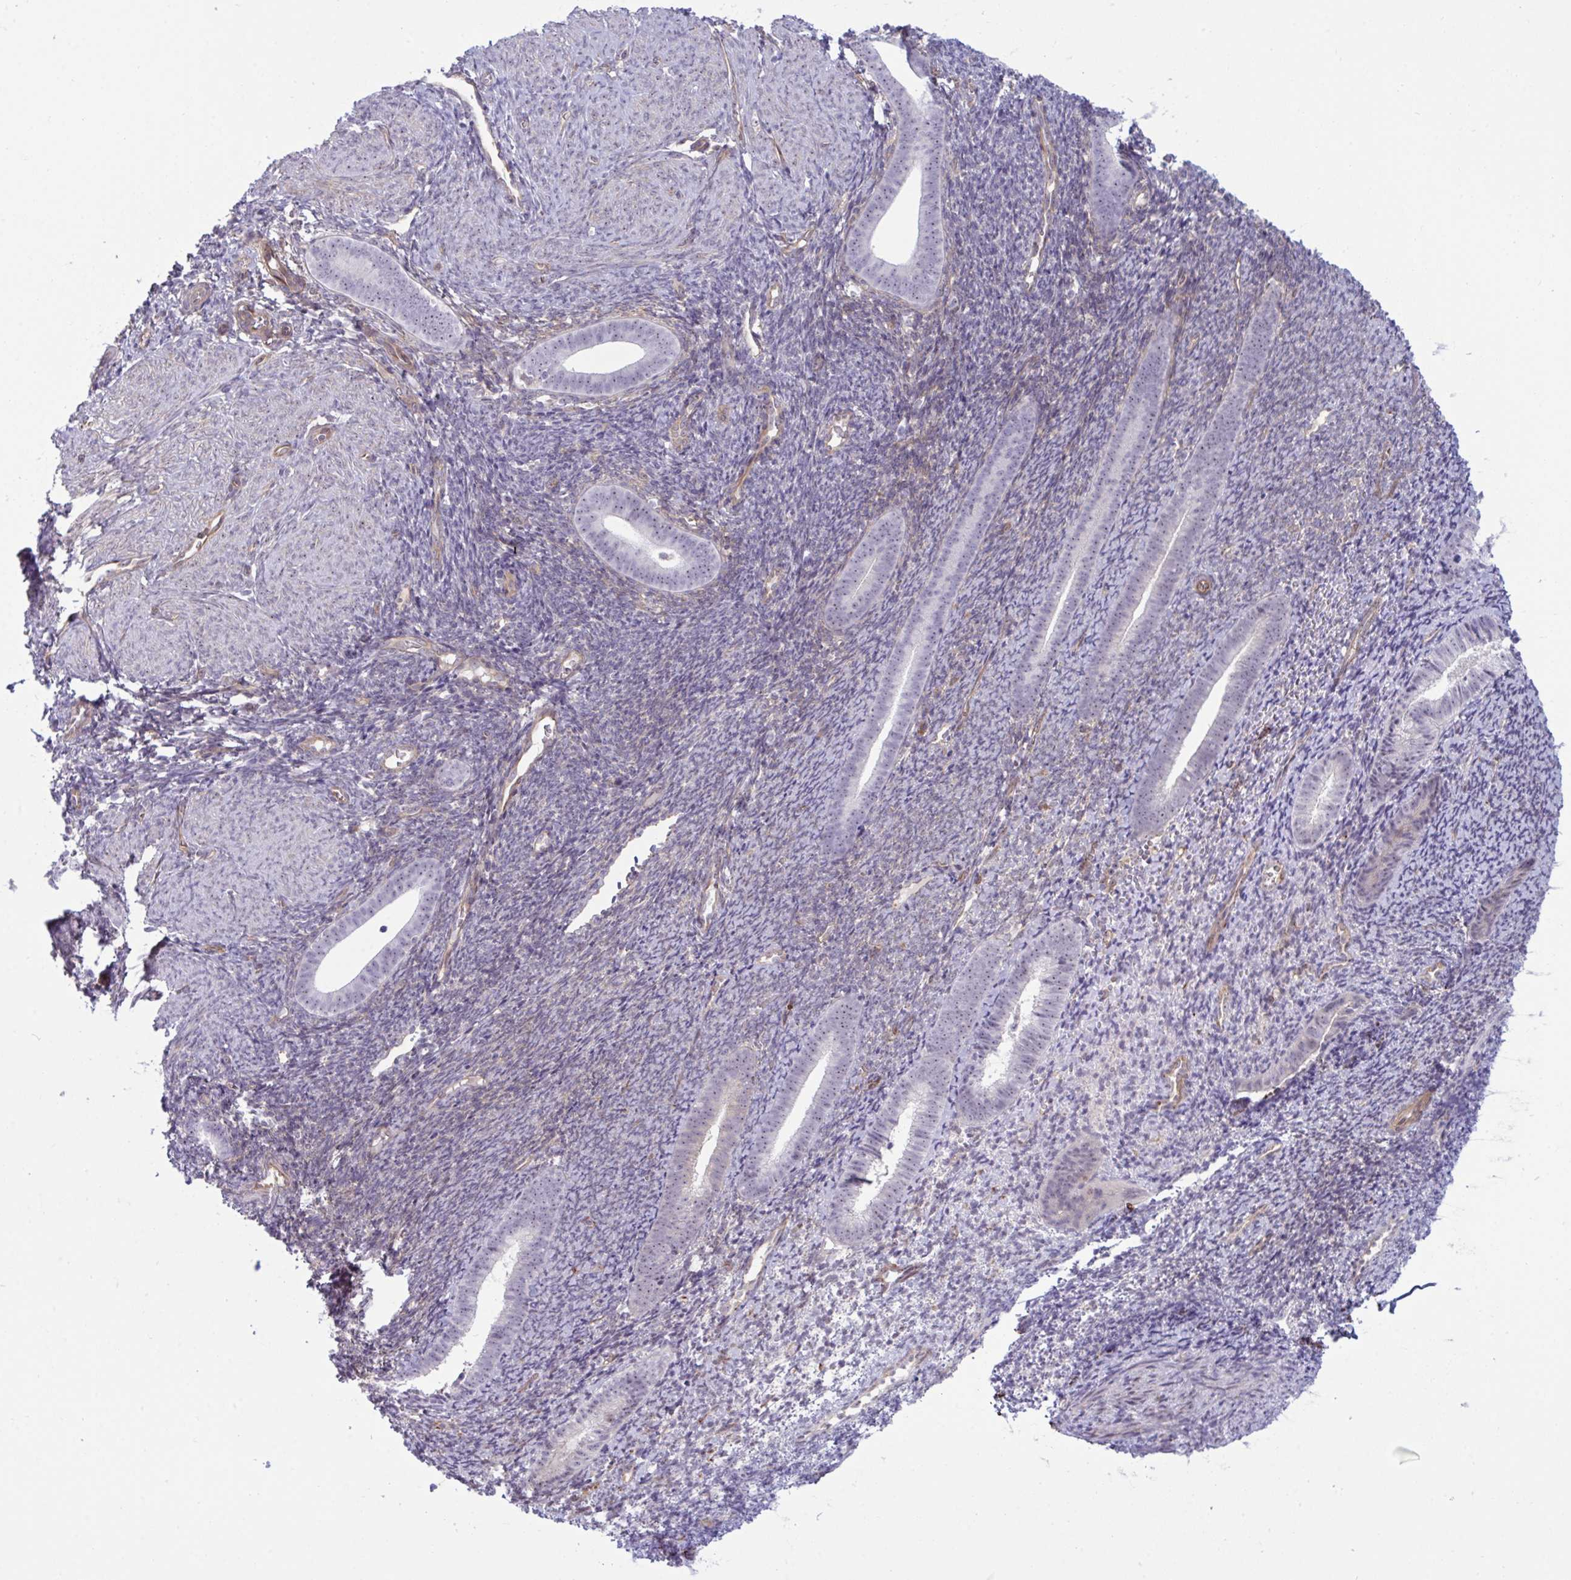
{"staining": {"intensity": "negative", "quantity": "none", "location": "none"}, "tissue": "endometrium", "cell_type": "Cells in endometrial stroma", "image_type": "normal", "snomed": [{"axis": "morphology", "description": "Normal tissue, NOS"}, {"axis": "topography", "description": "Endometrium"}], "caption": "The photomicrograph displays no significant staining in cells in endometrial stroma of endometrium.", "gene": "PRRT4", "patient": {"sex": "female", "age": 39}}